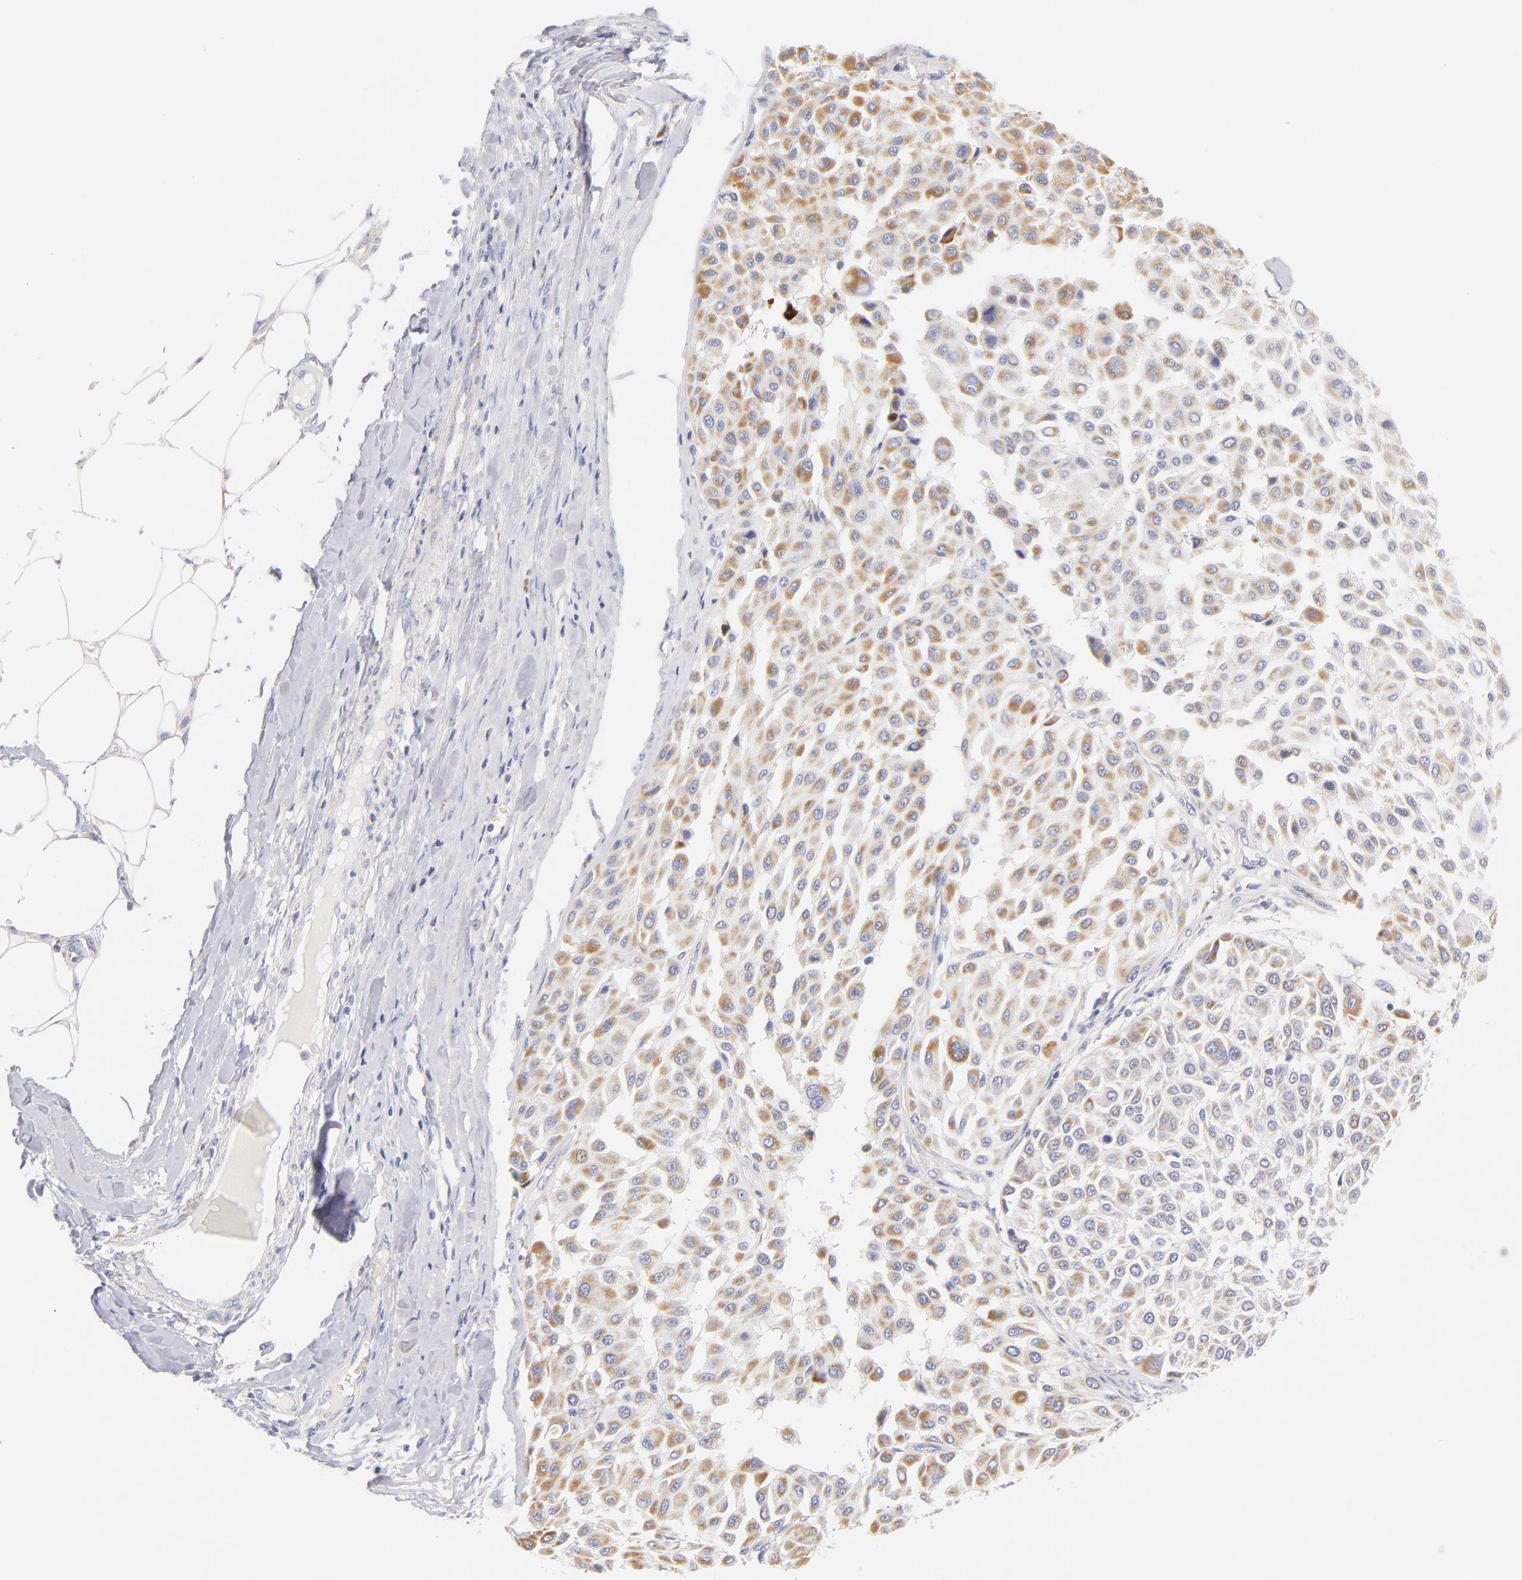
{"staining": {"intensity": "weak", "quantity": ">75%", "location": "cytoplasmic/membranous"}, "tissue": "melanoma", "cell_type": "Tumor cells", "image_type": "cancer", "snomed": [{"axis": "morphology", "description": "Malignant melanoma, Metastatic site"}, {"axis": "topography", "description": "Soft tissue"}], "caption": "DAB immunohistochemical staining of melanoma displays weak cytoplasmic/membranous protein expression in about >75% of tumor cells. (DAB (3,3'-diaminobenzidine) IHC, brown staining for protein, blue staining for nuclei).", "gene": "AIFM1", "patient": {"sex": "male", "age": 41}}